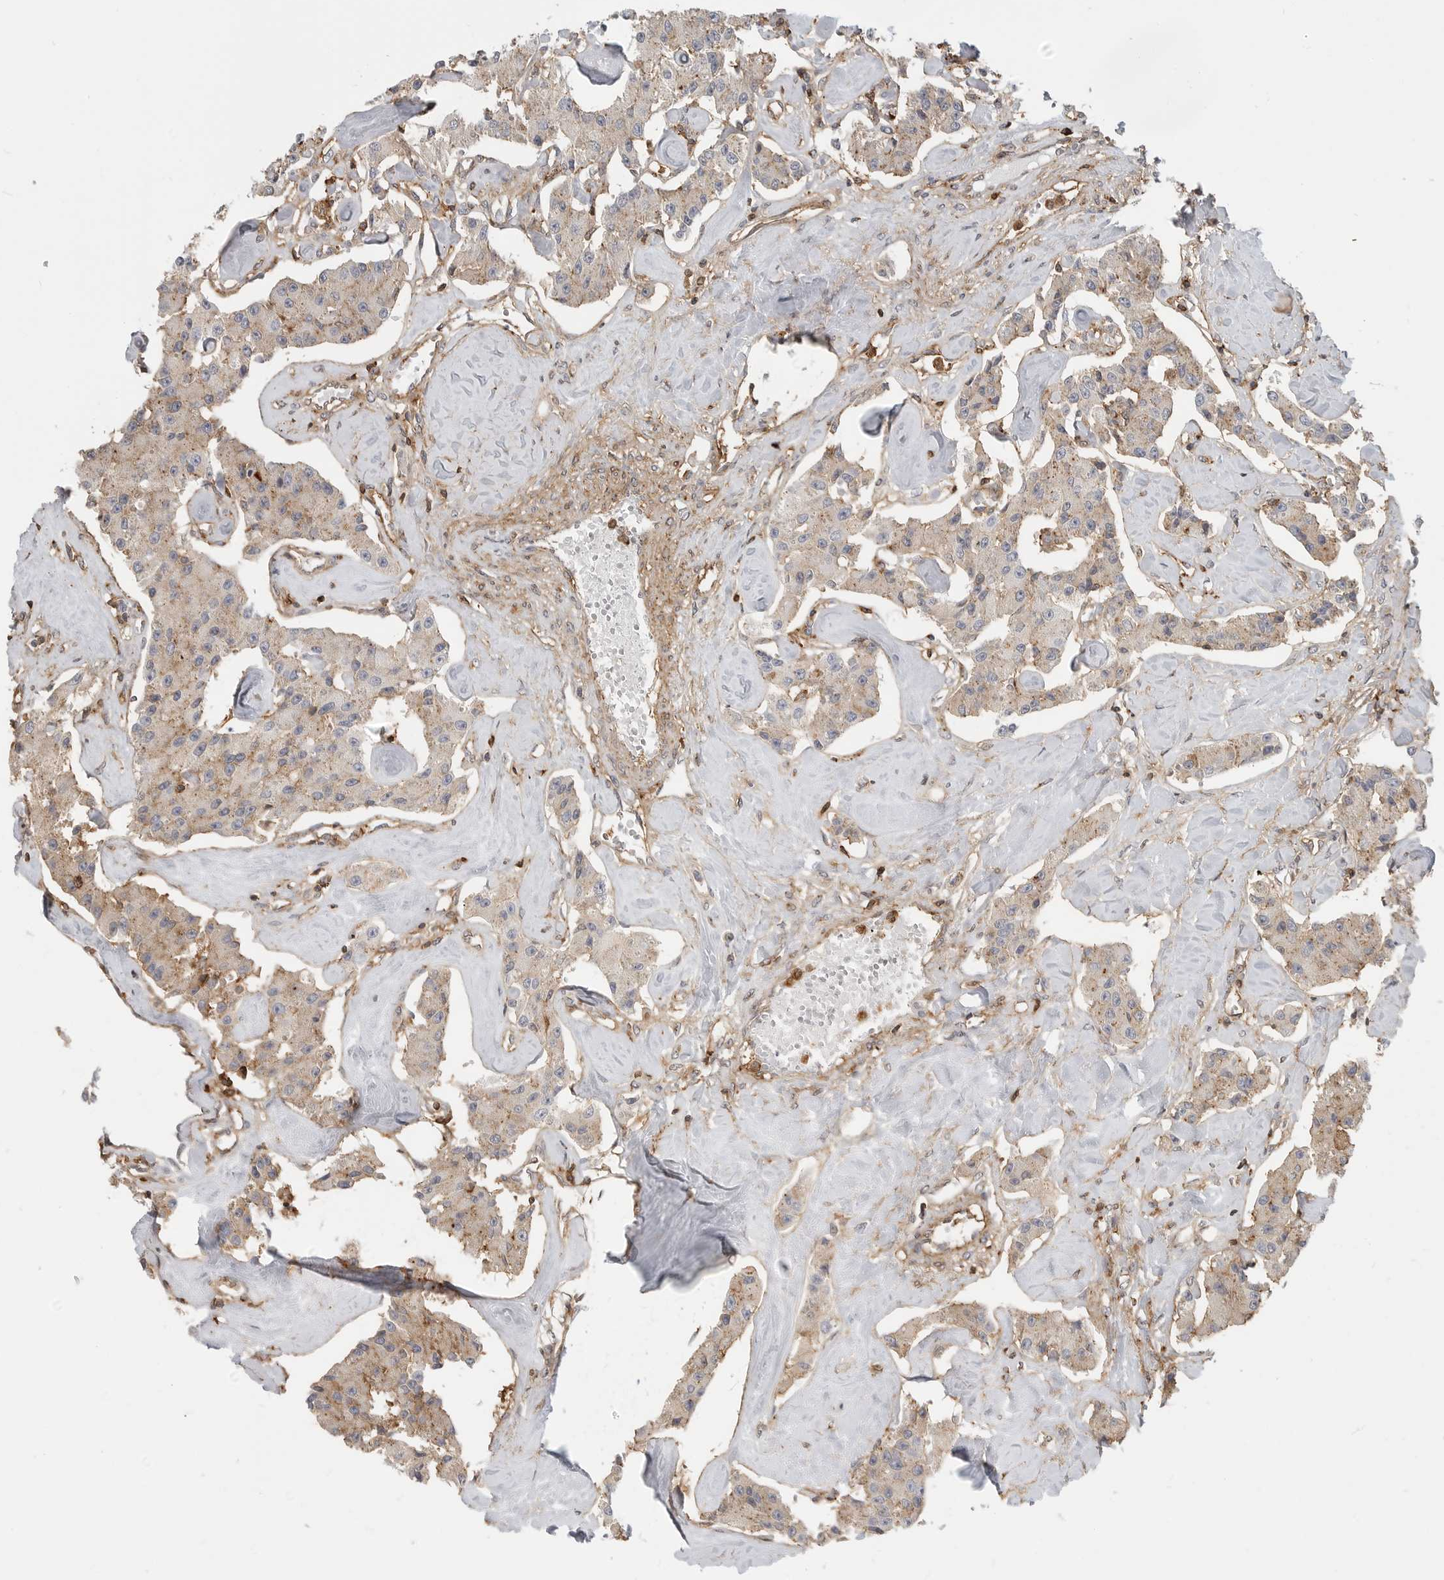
{"staining": {"intensity": "weak", "quantity": ">75%", "location": "cytoplasmic/membranous"}, "tissue": "carcinoid", "cell_type": "Tumor cells", "image_type": "cancer", "snomed": [{"axis": "morphology", "description": "Carcinoid, malignant, NOS"}, {"axis": "topography", "description": "Pancreas"}], "caption": "DAB (3,3'-diaminobenzidine) immunohistochemical staining of human carcinoid demonstrates weak cytoplasmic/membranous protein staining in about >75% of tumor cells.", "gene": "ANXA11", "patient": {"sex": "male", "age": 41}}